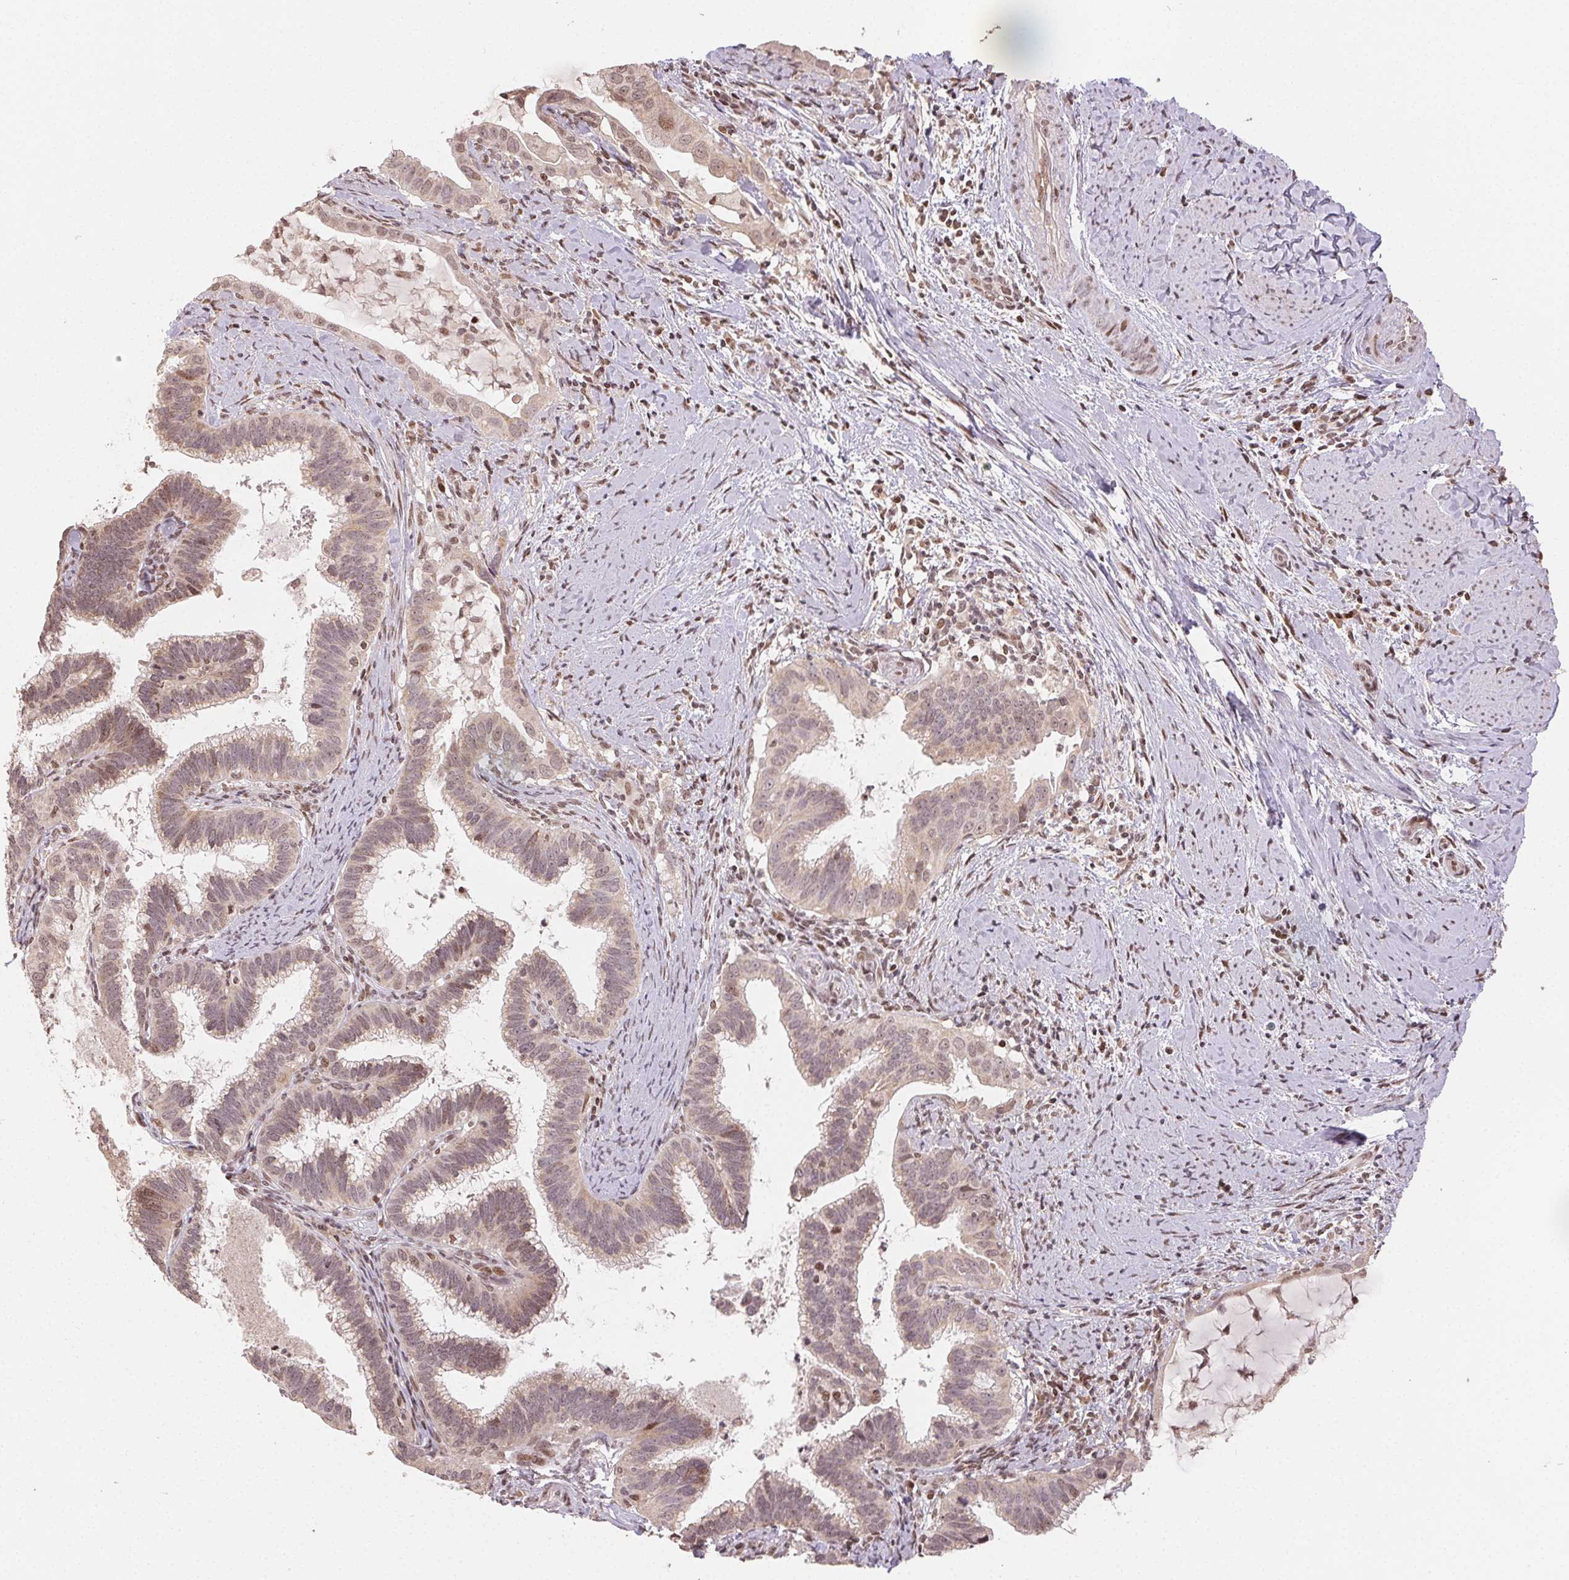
{"staining": {"intensity": "moderate", "quantity": "25%-75%", "location": "cytoplasmic/membranous,nuclear"}, "tissue": "cervical cancer", "cell_type": "Tumor cells", "image_type": "cancer", "snomed": [{"axis": "morphology", "description": "Adenocarcinoma, NOS"}, {"axis": "topography", "description": "Cervix"}], "caption": "A micrograph of cervical cancer (adenocarcinoma) stained for a protein reveals moderate cytoplasmic/membranous and nuclear brown staining in tumor cells.", "gene": "MAPKAPK2", "patient": {"sex": "female", "age": 61}}